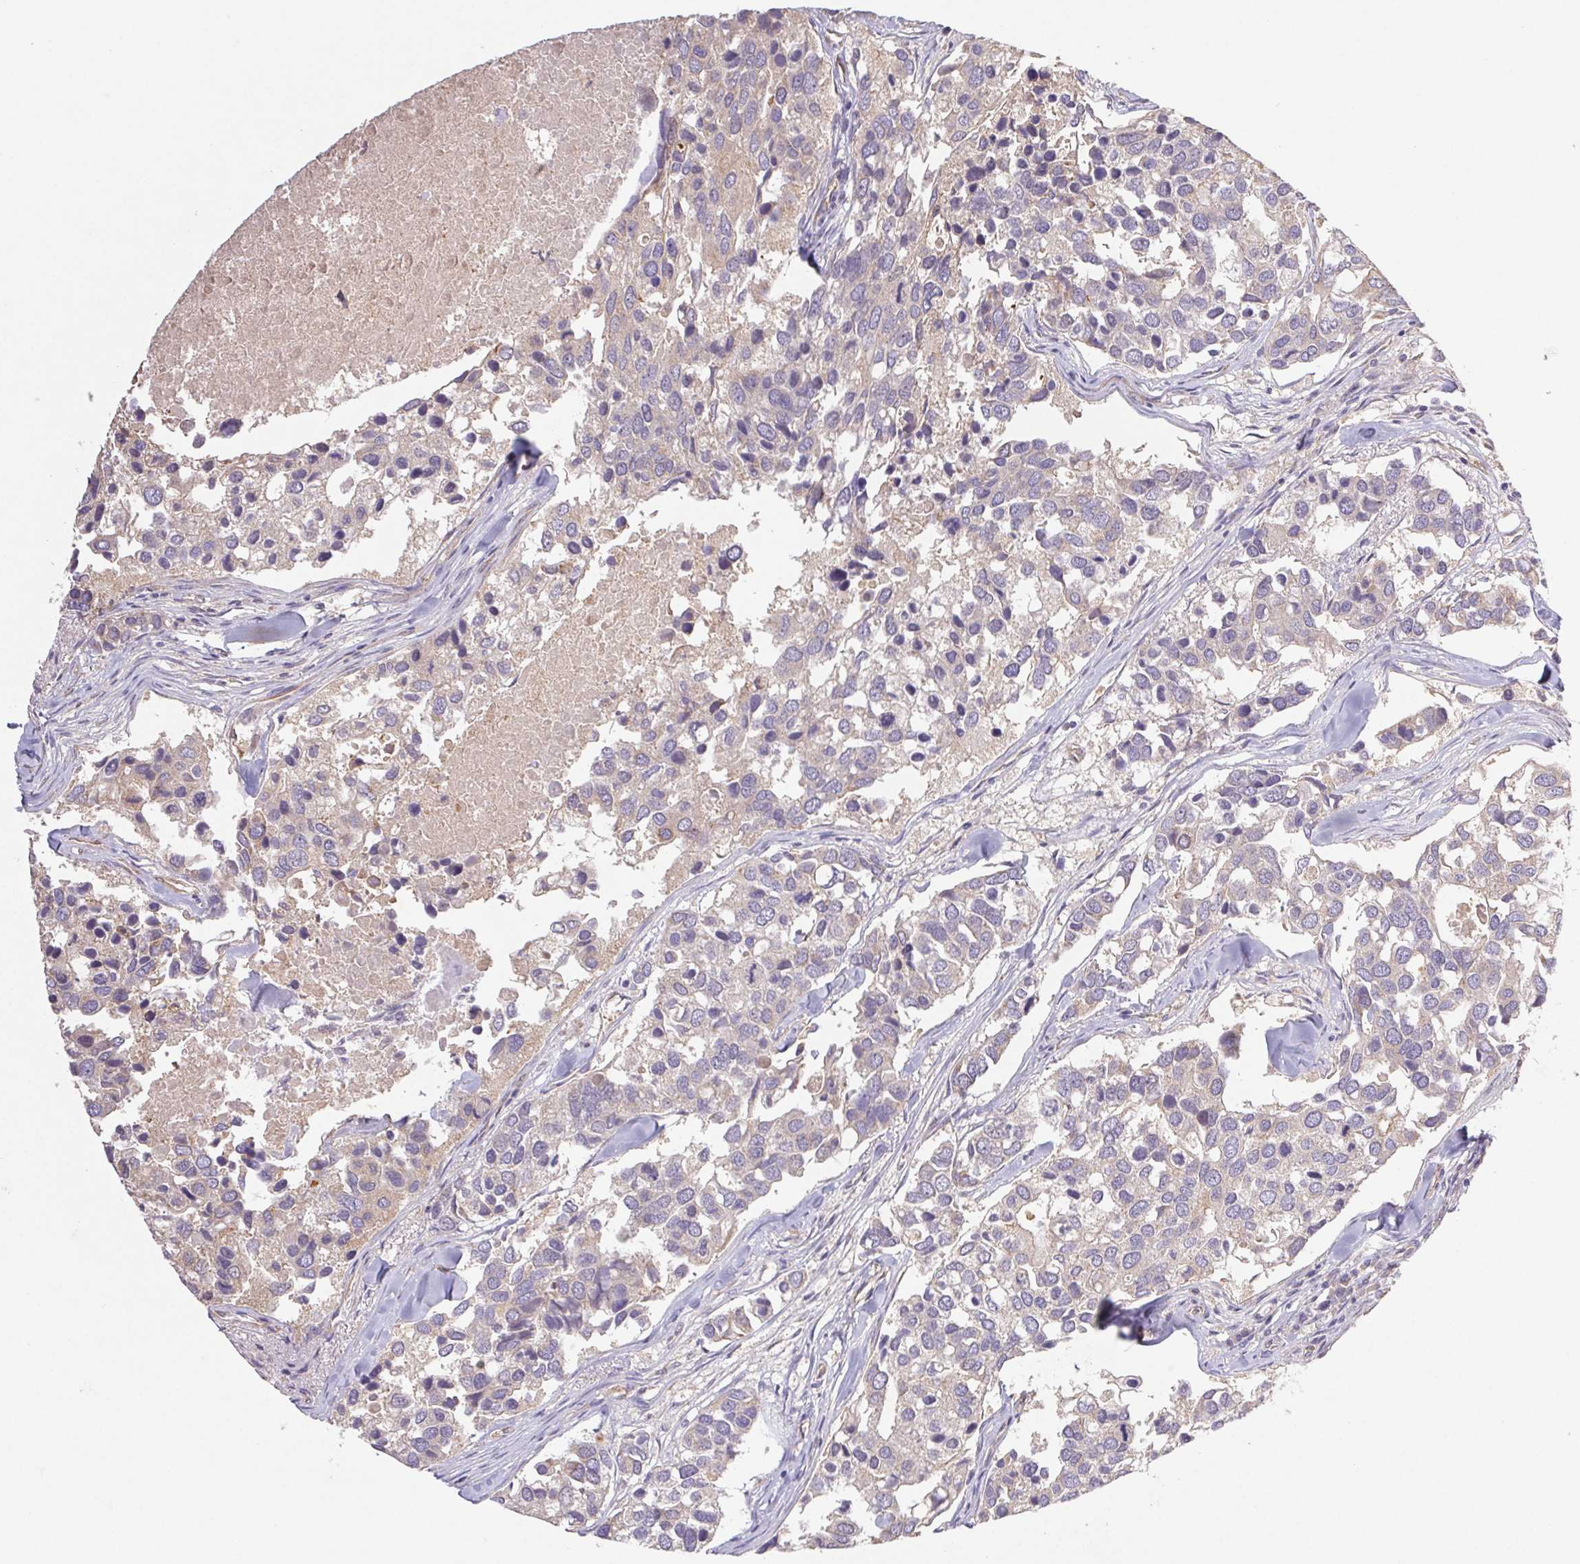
{"staining": {"intensity": "negative", "quantity": "none", "location": "none"}, "tissue": "breast cancer", "cell_type": "Tumor cells", "image_type": "cancer", "snomed": [{"axis": "morphology", "description": "Duct carcinoma"}, {"axis": "topography", "description": "Breast"}], "caption": "Image shows no protein expression in tumor cells of breast invasive ductal carcinoma tissue. (Stains: DAB IHC with hematoxylin counter stain, Microscopy: brightfield microscopy at high magnification).", "gene": "RAB11A", "patient": {"sex": "female", "age": 83}}